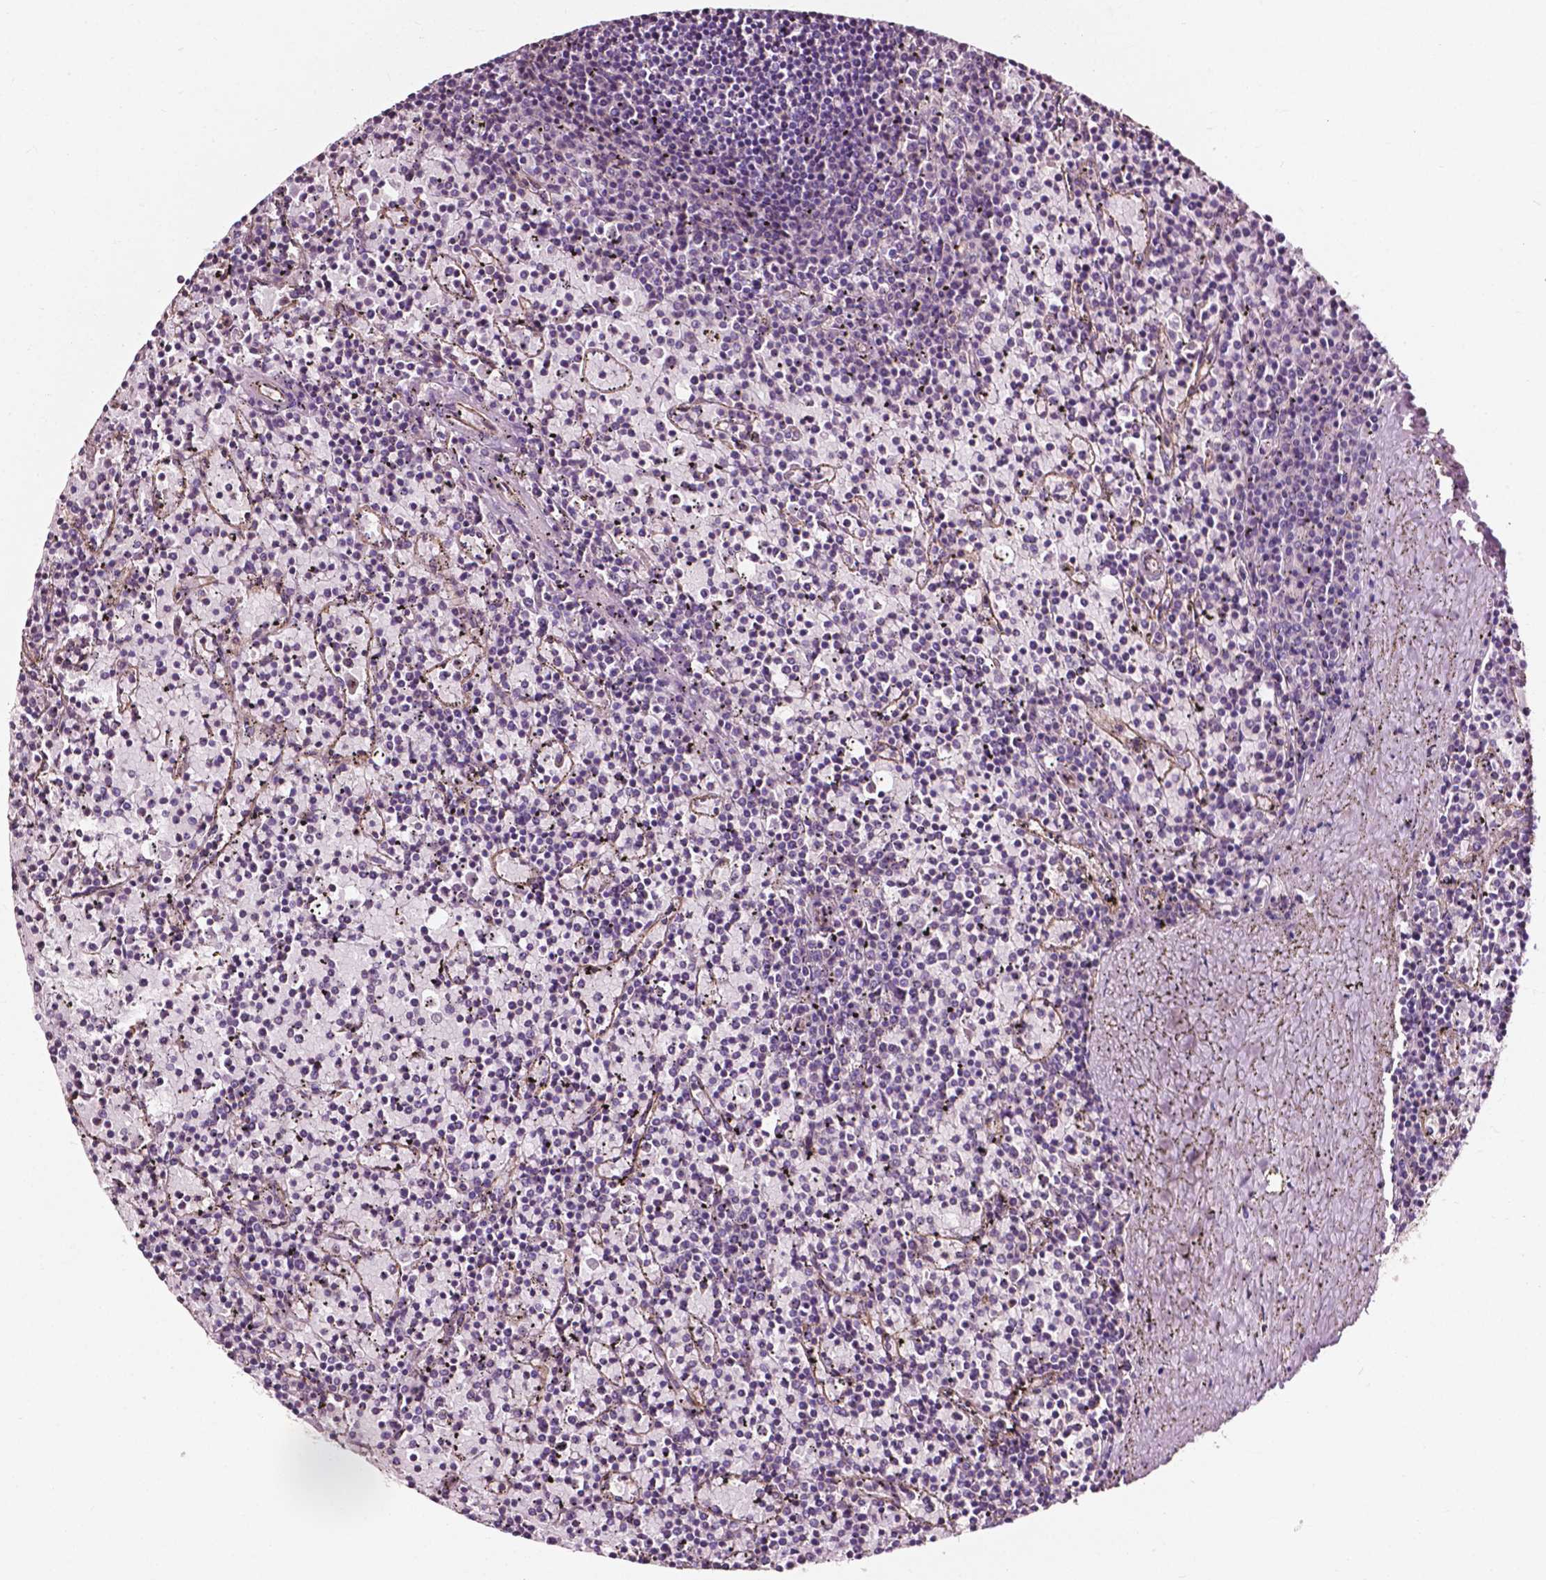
{"staining": {"intensity": "negative", "quantity": "none", "location": "none"}, "tissue": "lymphoma", "cell_type": "Tumor cells", "image_type": "cancer", "snomed": [{"axis": "morphology", "description": "Malignant lymphoma, non-Hodgkin's type, Low grade"}, {"axis": "topography", "description": "Spleen"}], "caption": "There is no significant staining in tumor cells of low-grade malignant lymphoma, non-Hodgkin's type.", "gene": "ATG16L1", "patient": {"sex": "female", "age": 77}}